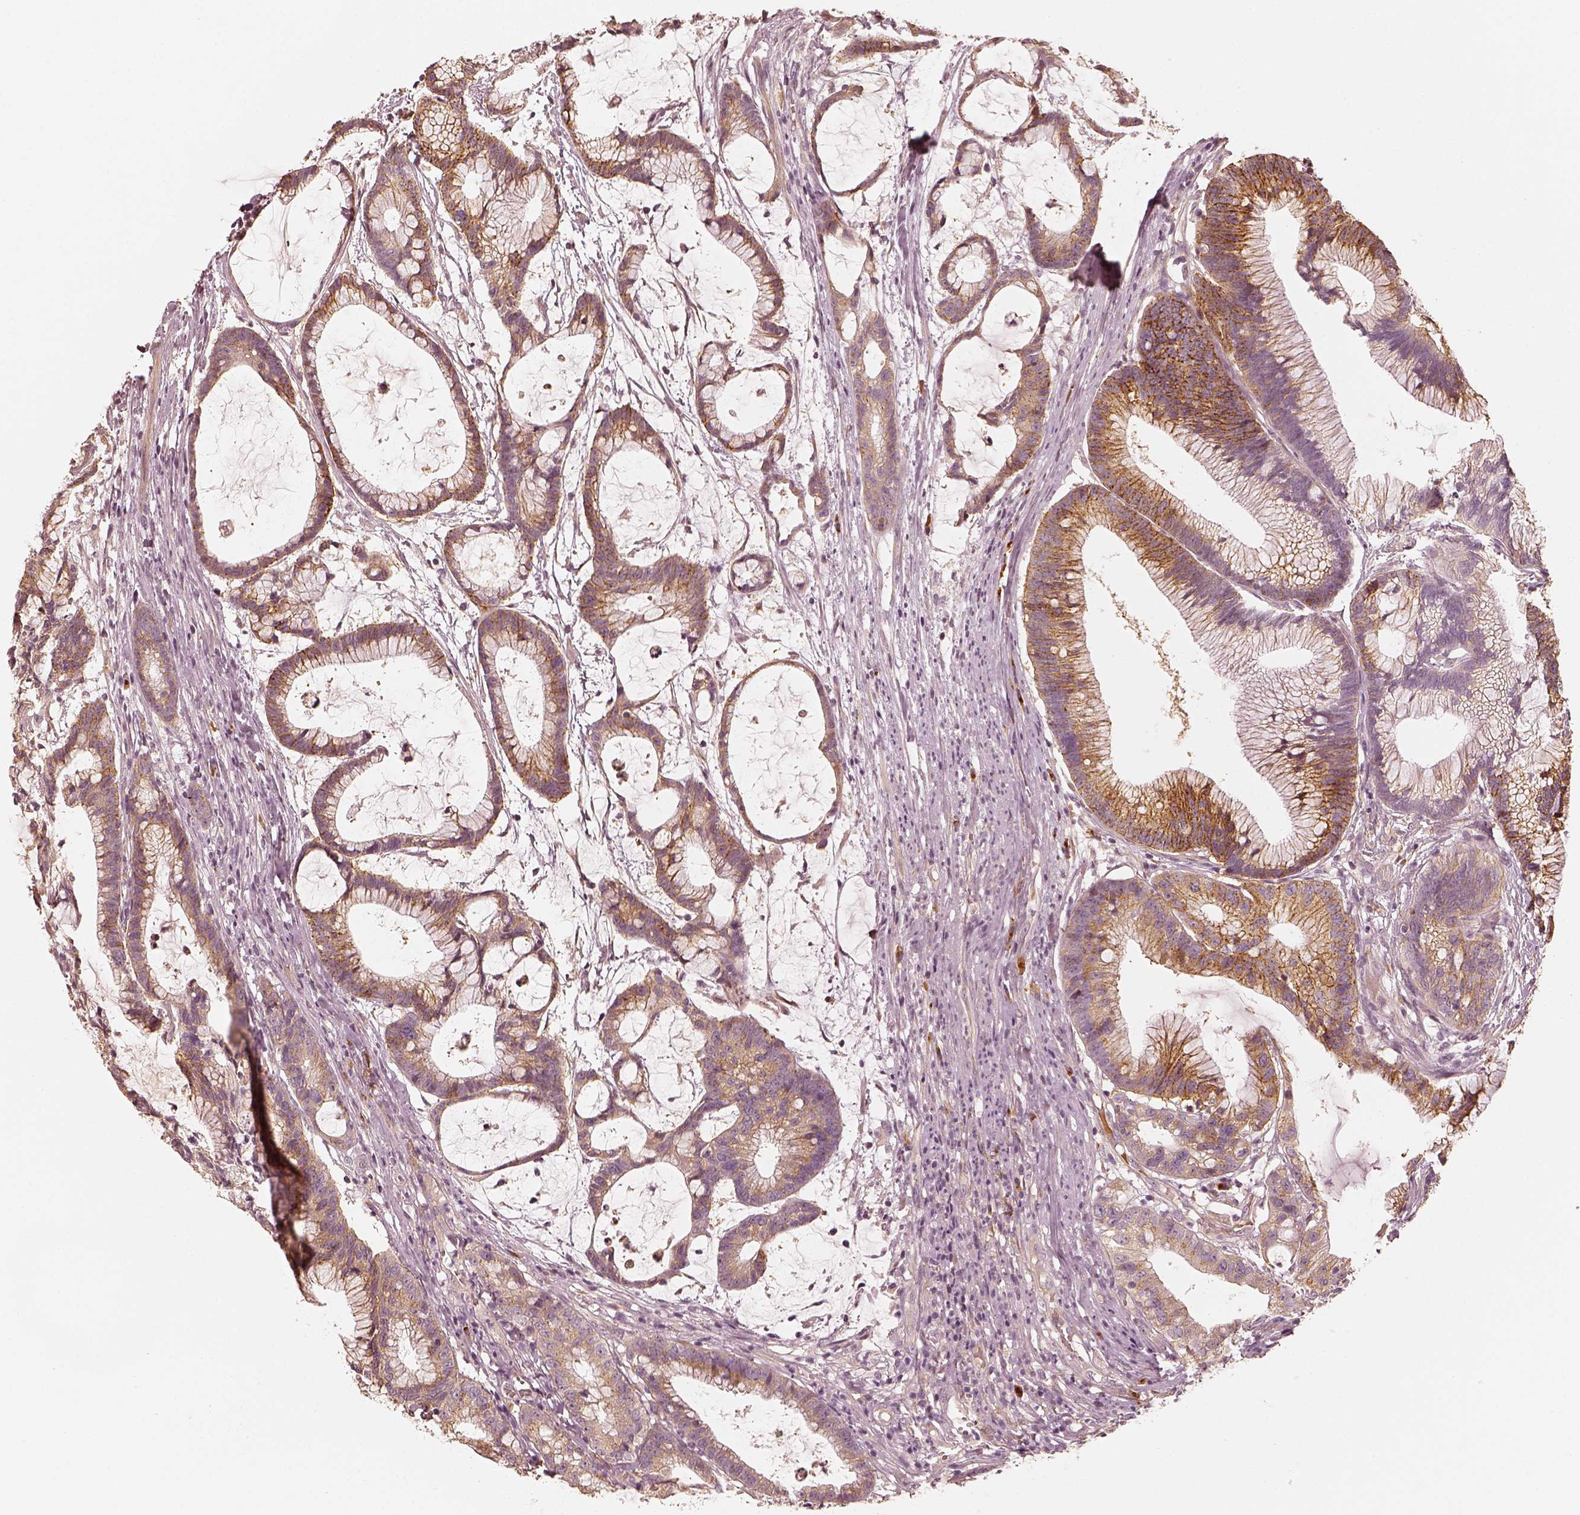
{"staining": {"intensity": "moderate", "quantity": ">75%", "location": "cytoplasmic/membranous"}, "tissue": "colorectal cancer", "cell_type": "Tumor cells", "image_type": "cancer", "snomed": [{"axis": "morphology", "description": "Adenocarcinoma, NOS"}, {"axis": "topography", "description": "Colon"}], "caption": "Immunohistochemical staining of human adenocarcinoma (colorectal) reveals moderate cytoplasmic/membranous protein staining in about >75% of tumor cells. (DAB = brown stain, brightfield microscopy at high magnification).", "gene": "GORASP2", "patient": {"sex": "female", "age": 78}}